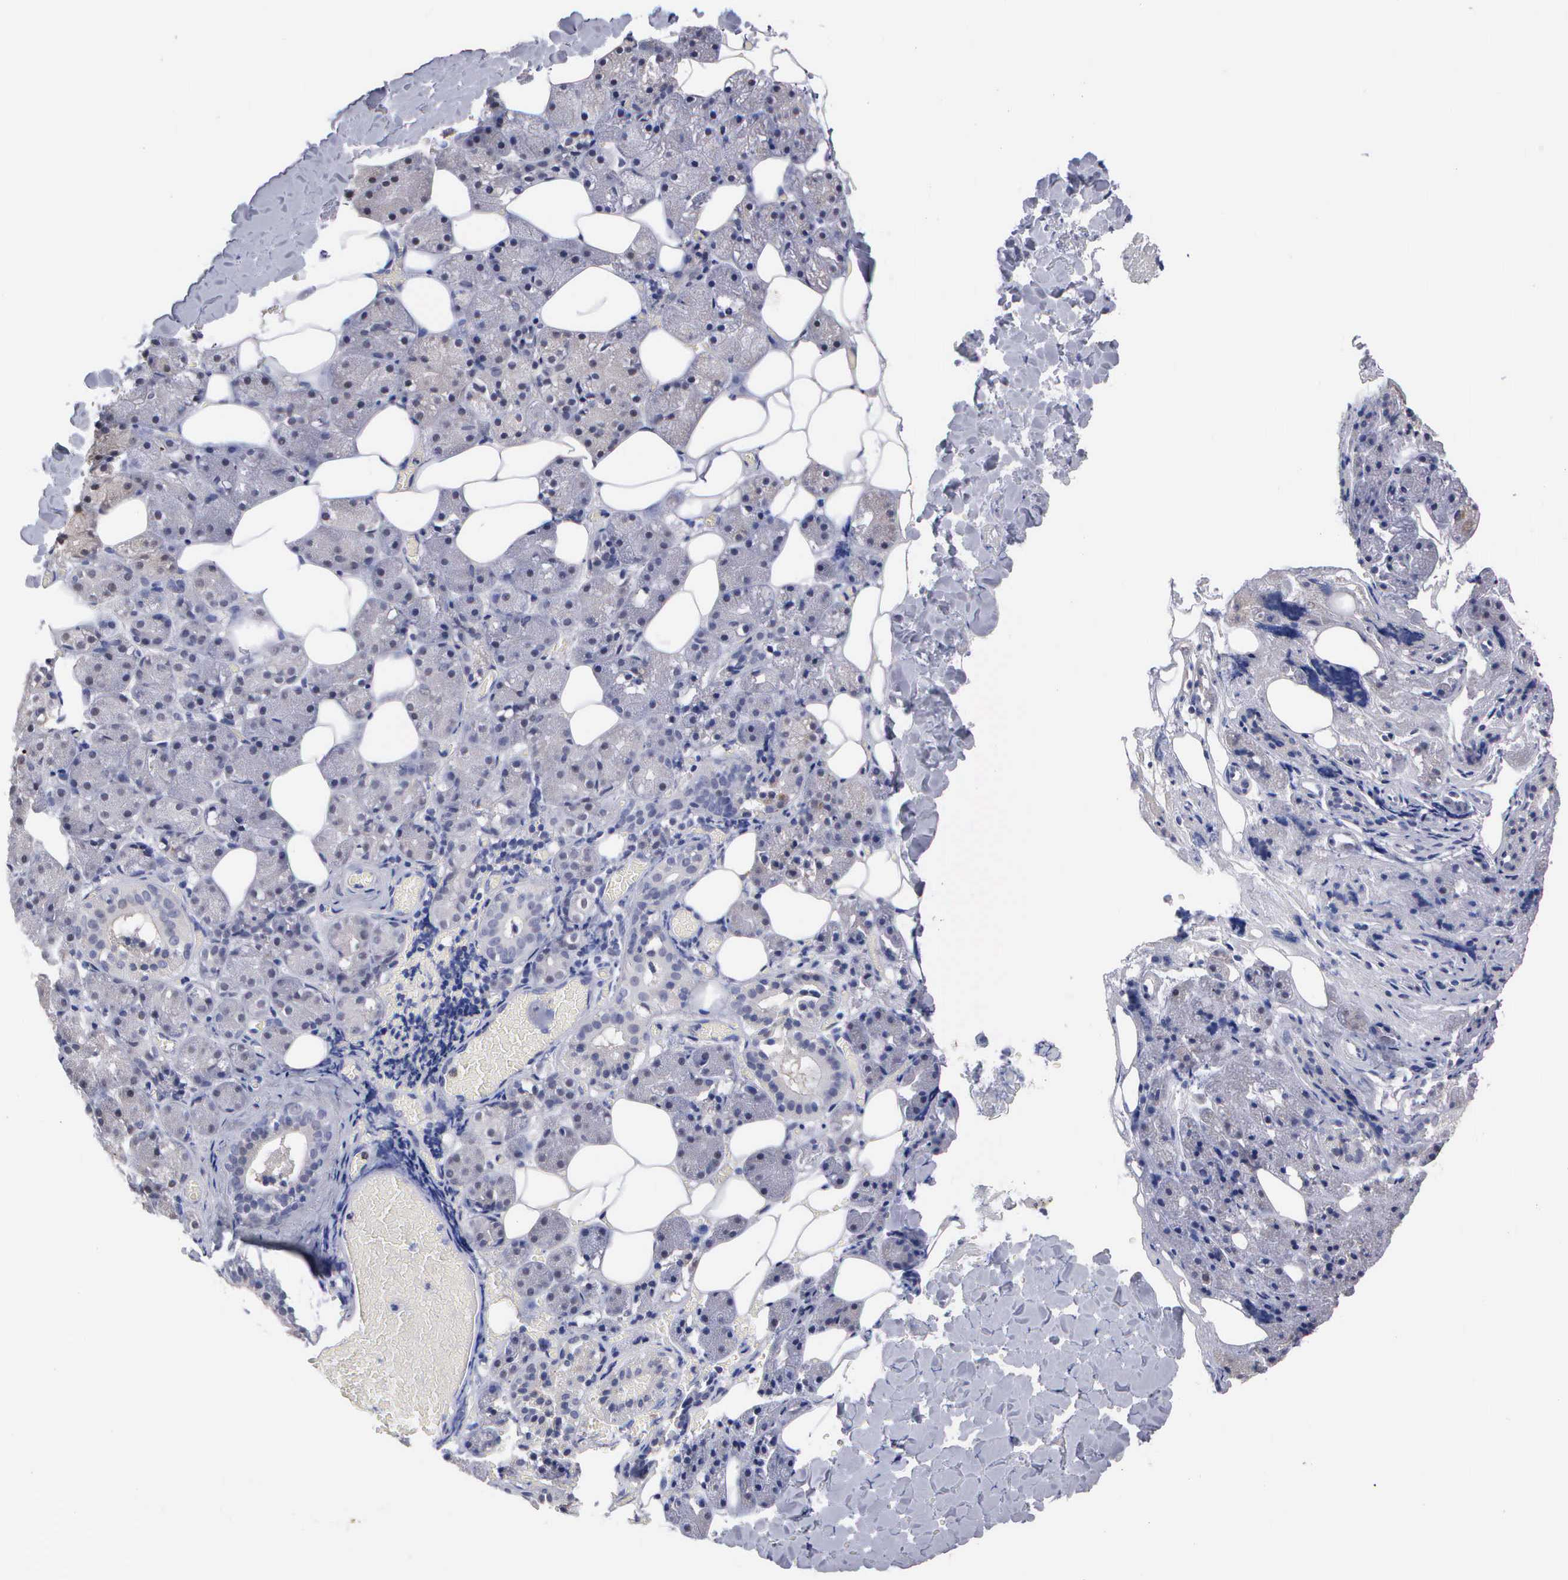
{"staining": {"intensity": "weak", "quantity": "<25%", "location": "nuclear"}, "tissue": "salivary gland", "cell_type": "Glandular cells", "image_type": "normal", "snomed": [{"axis": "morphology", "description": "Normal tissue, NOS"}, {"axis": "topography", "description": "Salivary gland"}], "caption": "This is an immunohistochemistry photomicrograph of normal human salivary gland. There is no staining in glandular cells.", "gene": "KDM6A", "patient": {"sex": "female", "age": 55}}